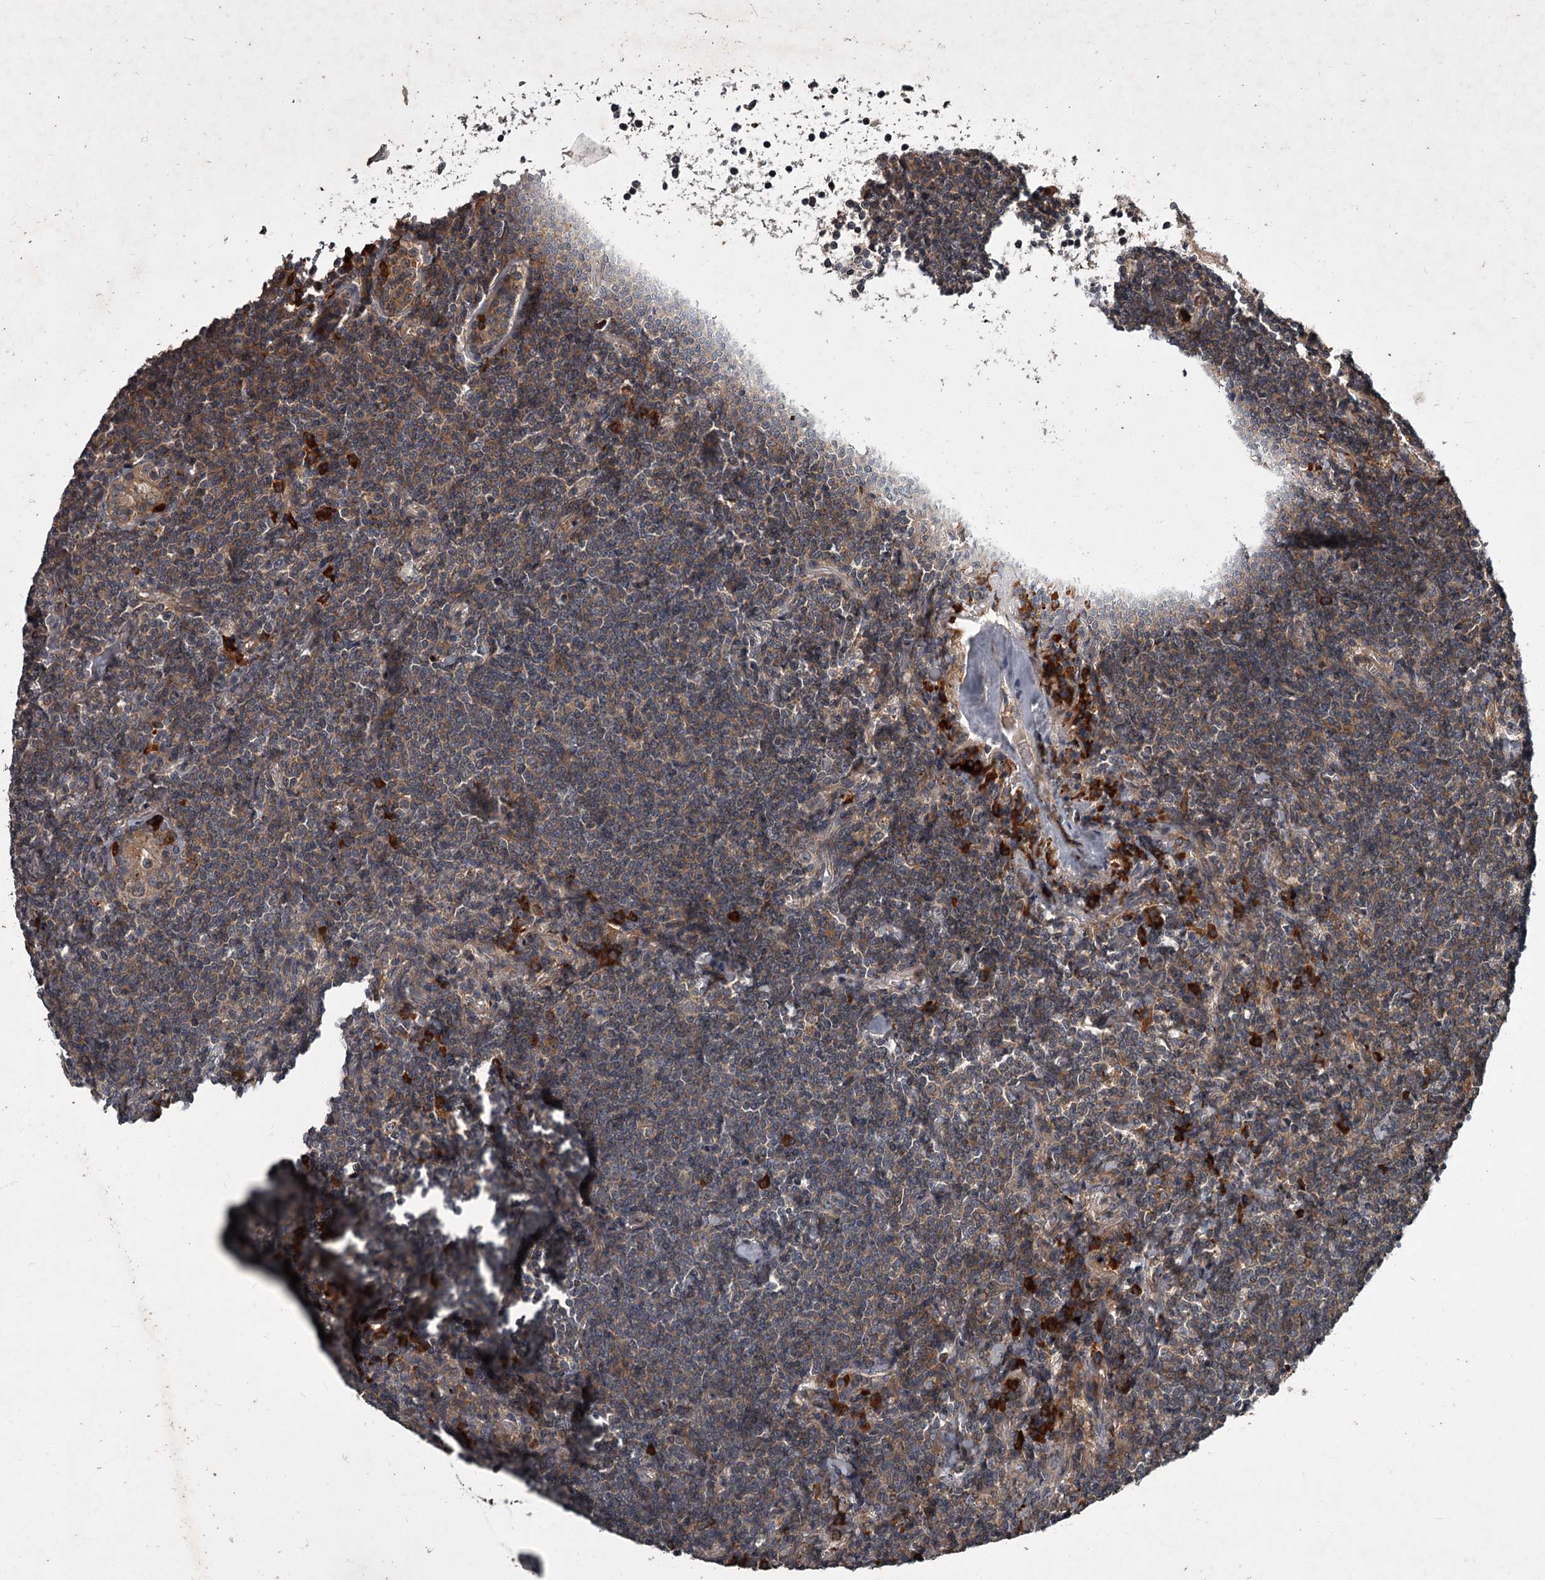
{"staining": {"intensity": "weak", "quantity": "25%-75%", "location": "cytoplasmic/membranous"}, "tissue": "lymphoma", "cell_type": "Tumor cells", "image_type": "cancer", "snomed": [{"axis": "morphology", "description": "Malignant lymphoma, non-Hodgkin's type, Low grade"}, {"axis": "topography", "description": "Lung"}], "caption": "This is an image of IHC staining of lymphoma, which shows weak expression in the cytoplasmic/membranous of tumor cells.", "gene": "UNC93B1", "patient": {"sex": "female", "age": 71}}